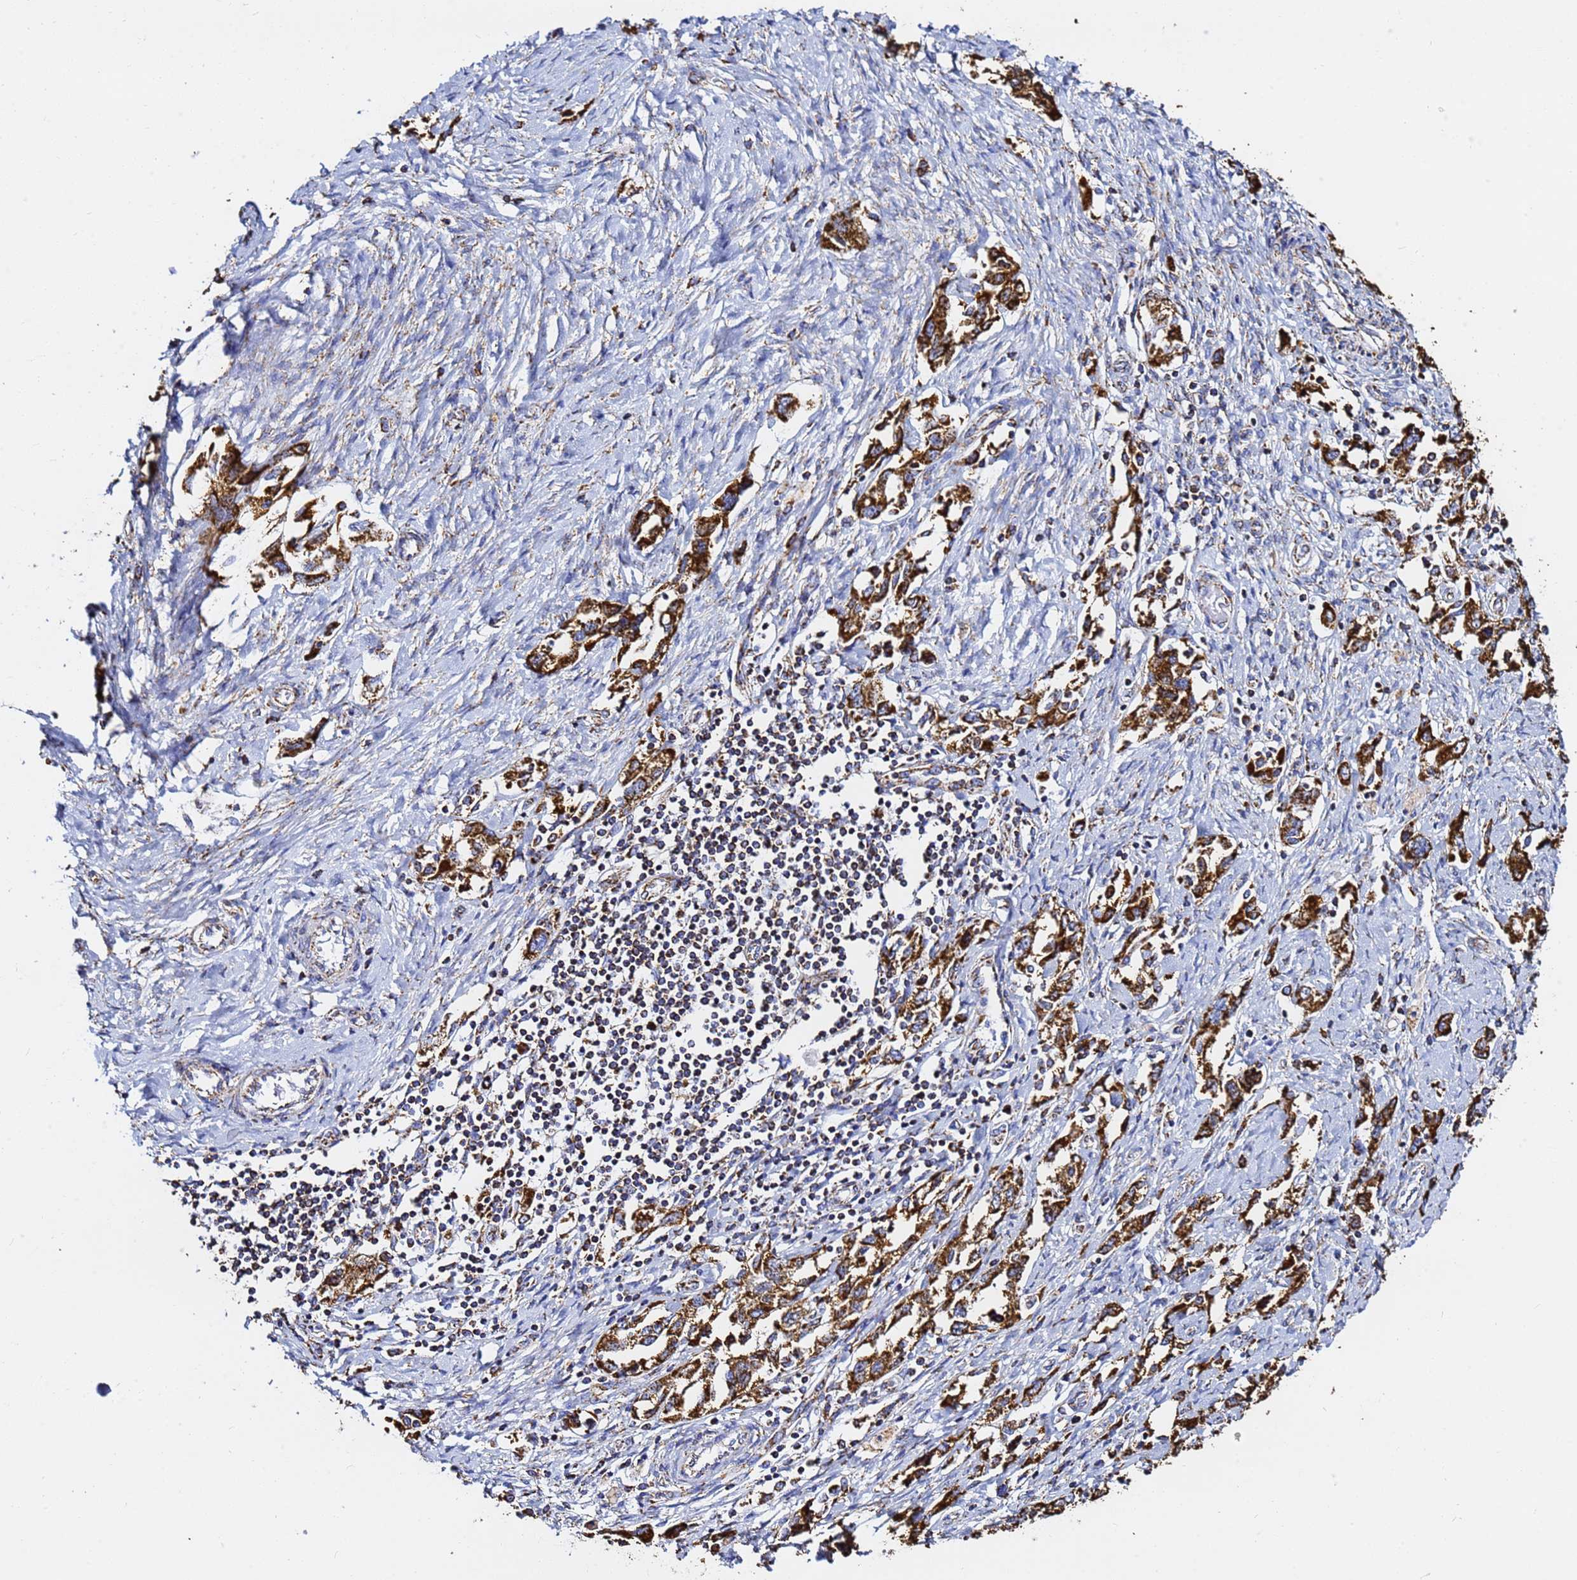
{"staining": {"intensity": "strong", "quantity": ">75%", "location": "cytoplasmic/membranous"}, "tissue": "ovarian cancer", "cell_type": "Tumor cells", "image_type": "cancer", "snomed": [{"axis": "morphology", "description": "Carcinoma, NOS"}, {"axis": "morphology", "description": "Cystadenocarcinoma, serous, NOS"}, {"axis": "topography", "description": "Ovary"}], "caption": "Tumor cells exhibit high levels of strong cytoplasmic/membranous positivity in approximately >75% of cells in carcinoma (ovarian).", "gene": "PHB2", "patient": {"sex": "female", "age": 69}}